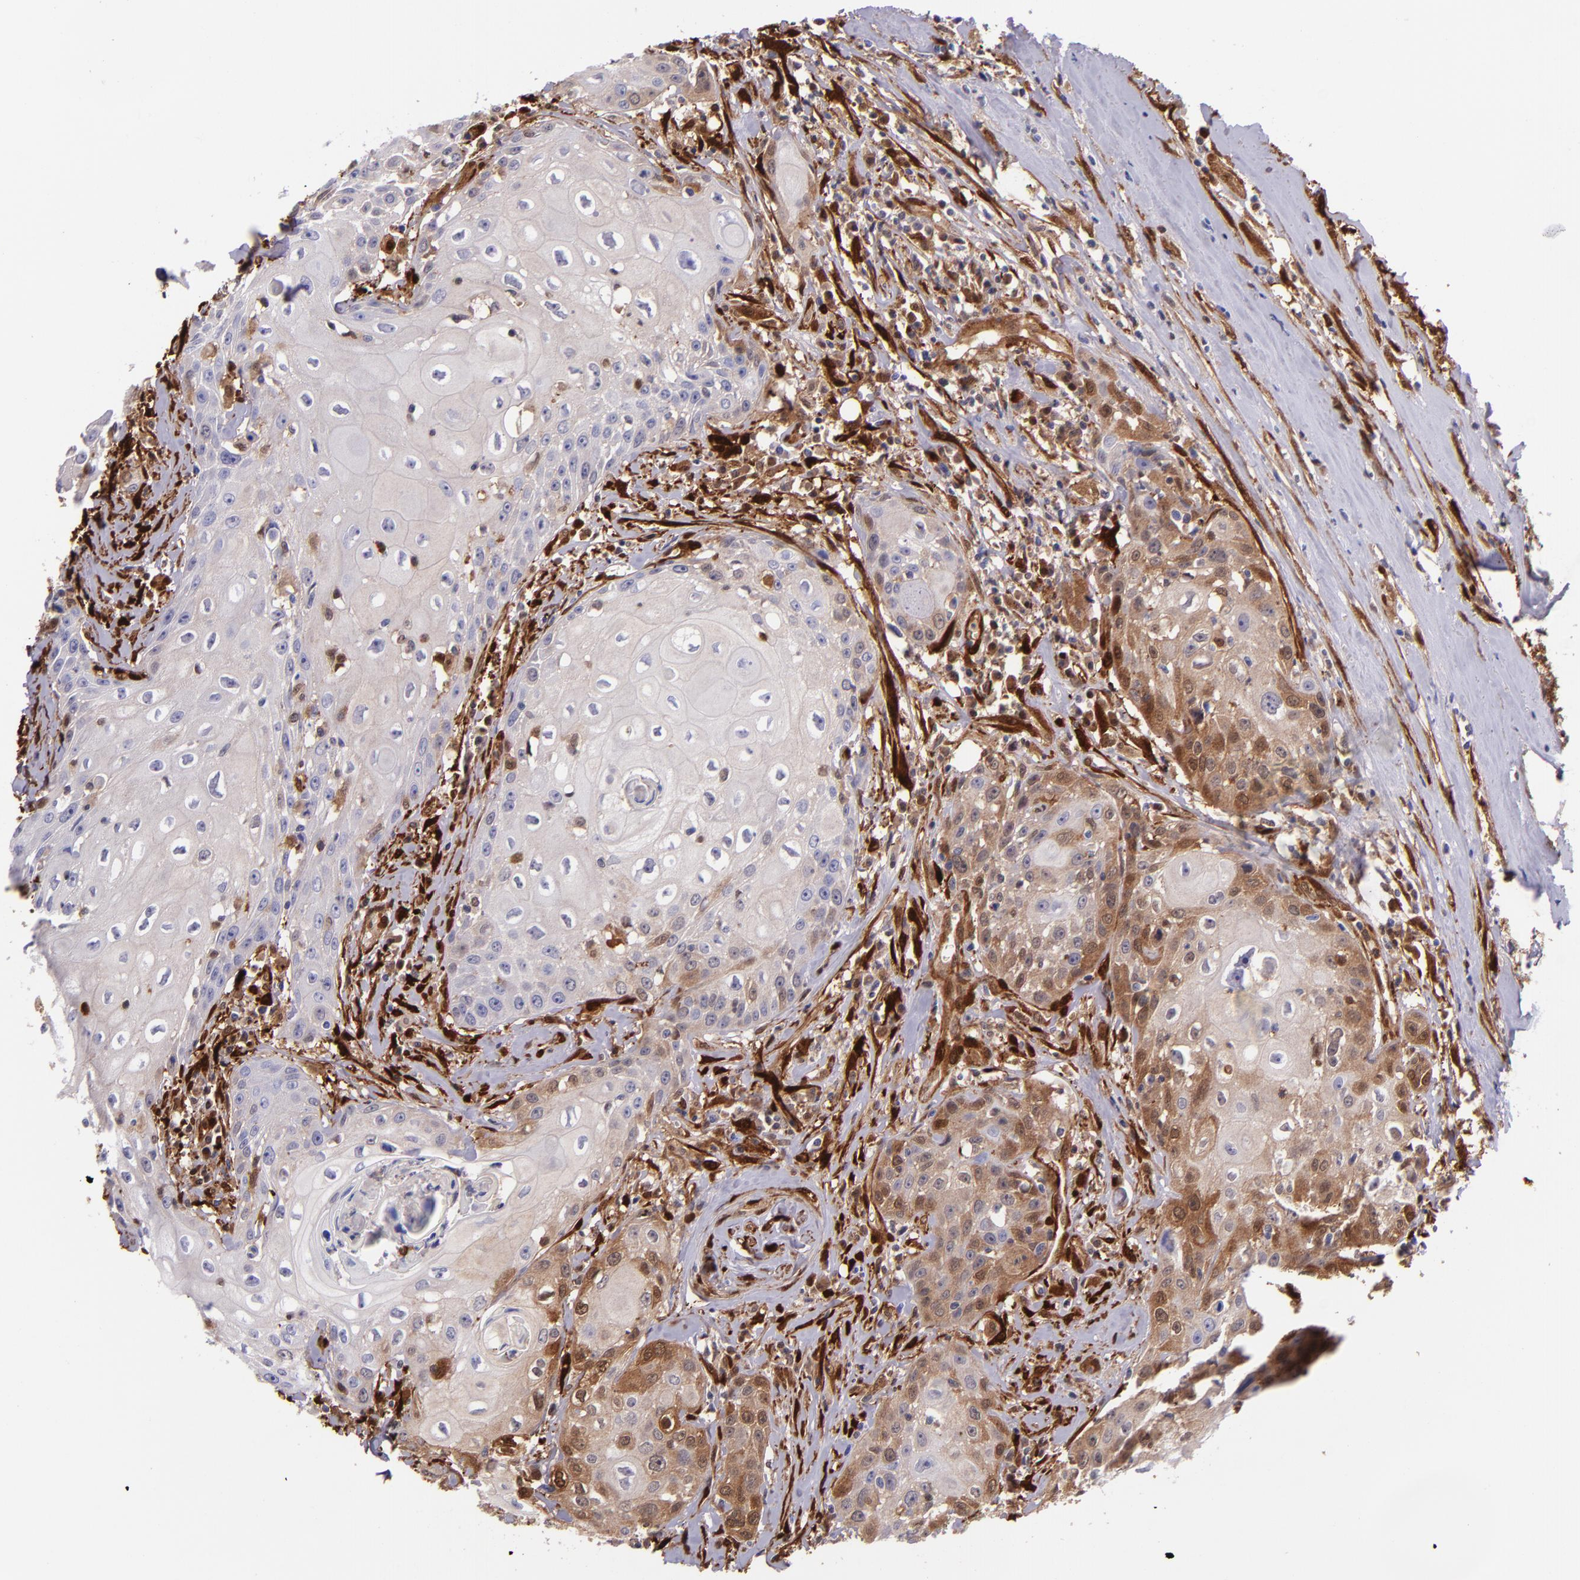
{"staining": {"intensity": "moderate", "quantity": "25%-75%", "location": "cytoplasmic/membranous"}, "tissue": "head and neck cancer", "cell_type": "Tumor cells", "image_type": "cancer", "snomed": [{"axis": "morphology", "description": "Squamous cell carcinoma, NOS"}, {"axis": "topography", "description": "Oral tissue"}, {"axis": "topography", "description": "Head-Neck"}], "caption": "A brown stain highlights moderate cytoplasmic/membranous positivity of a protein in human head and neck squamous cell carcinoma tumor cells.", "gene": "LGALS1", "patient": {"sex": "female", "age": 82}}